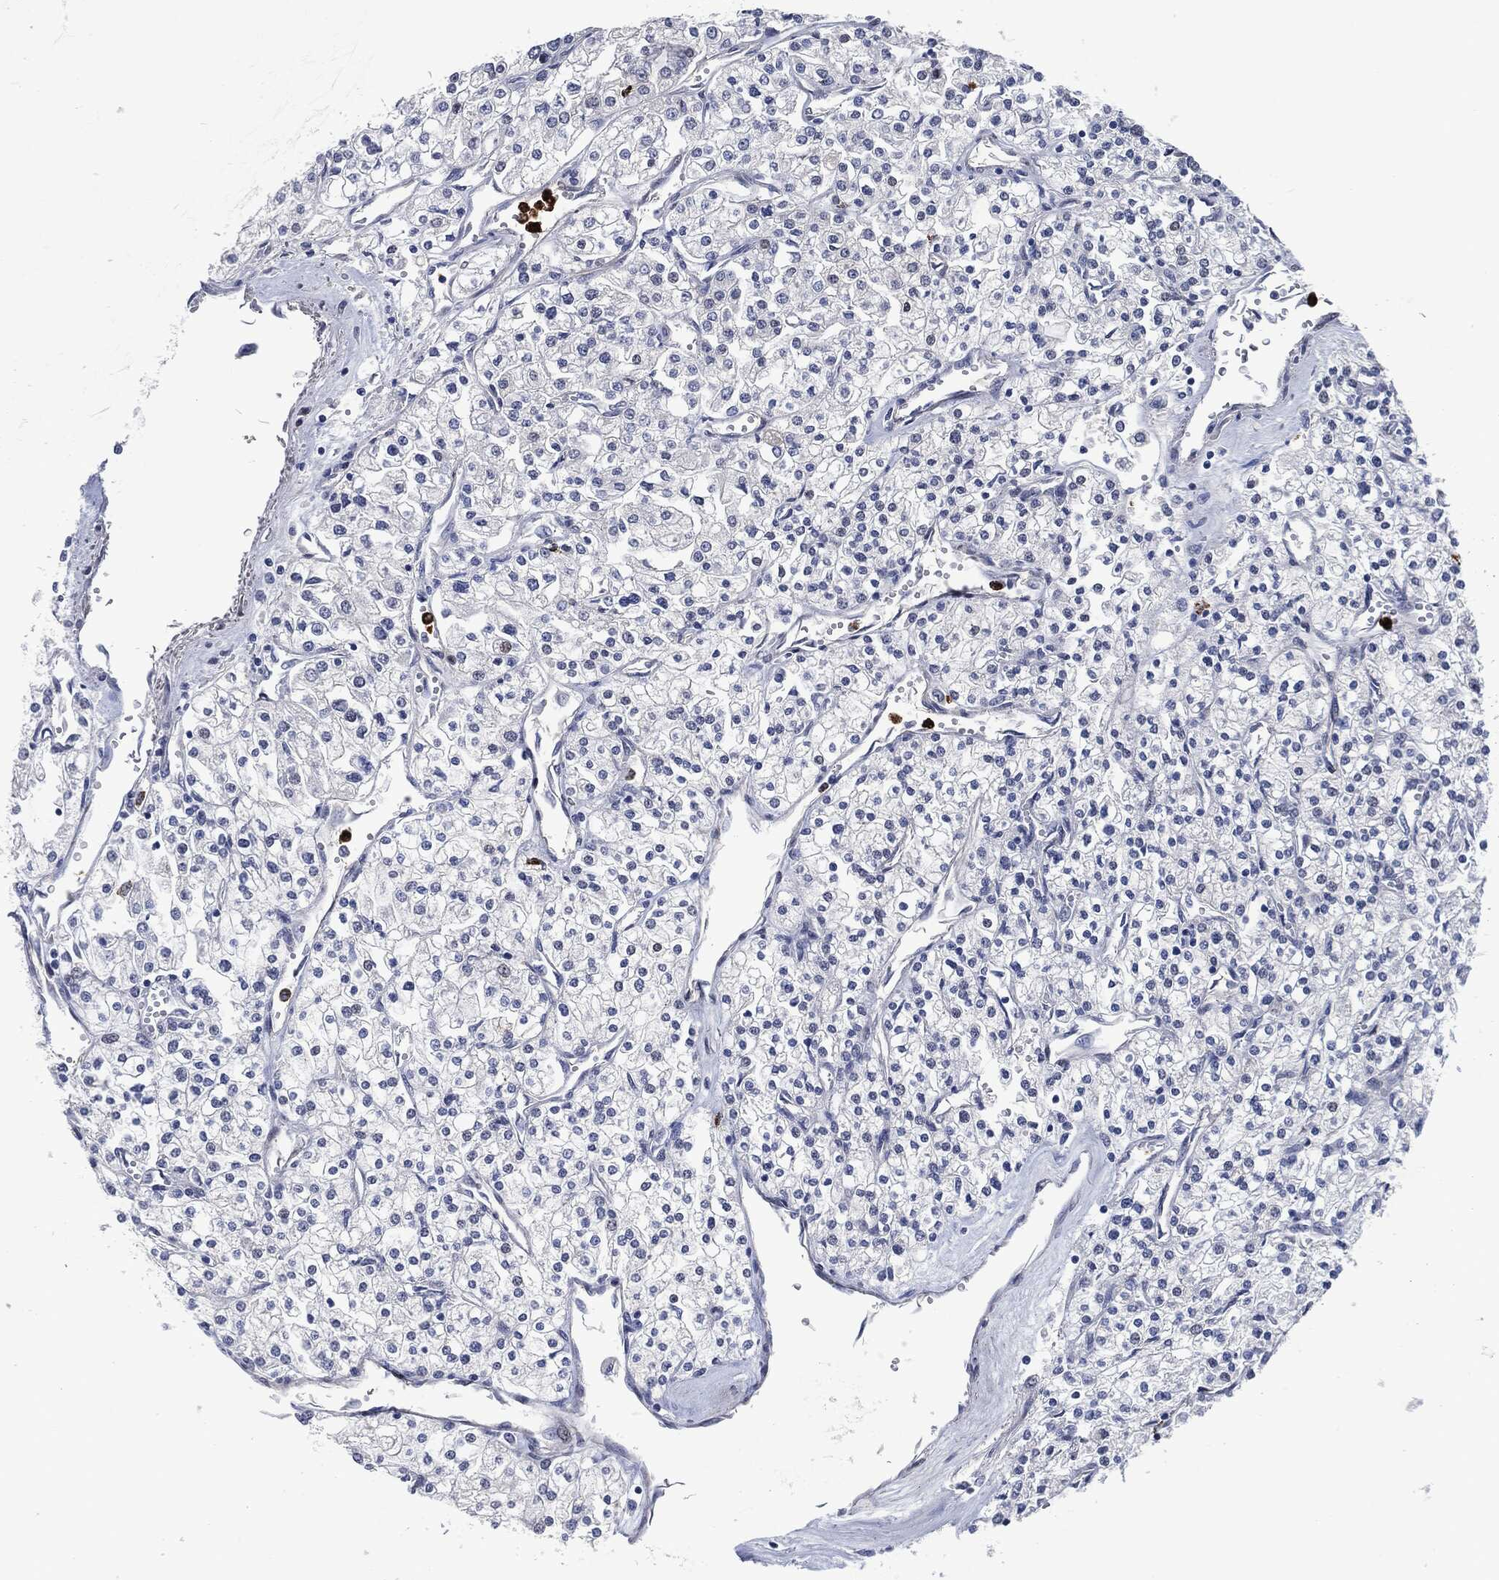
{"staining": {"intensity": "negative", "quantity": "none", "location": "none"}, "tissue": "renal cancer", "cell_type": "Tumor cells", "image_type": "cancer", "snomed": [{"axis": "morphology", "description": "Adenocarcinoma, NOS"}, {"axis": "topography", "description": "Kidney"}], "caption": "Micrograph shows no protein positivity in tumor cells of renal cancer tissue.", "gene": "MPO", "patient": {"sex": "male", "age": 80}}